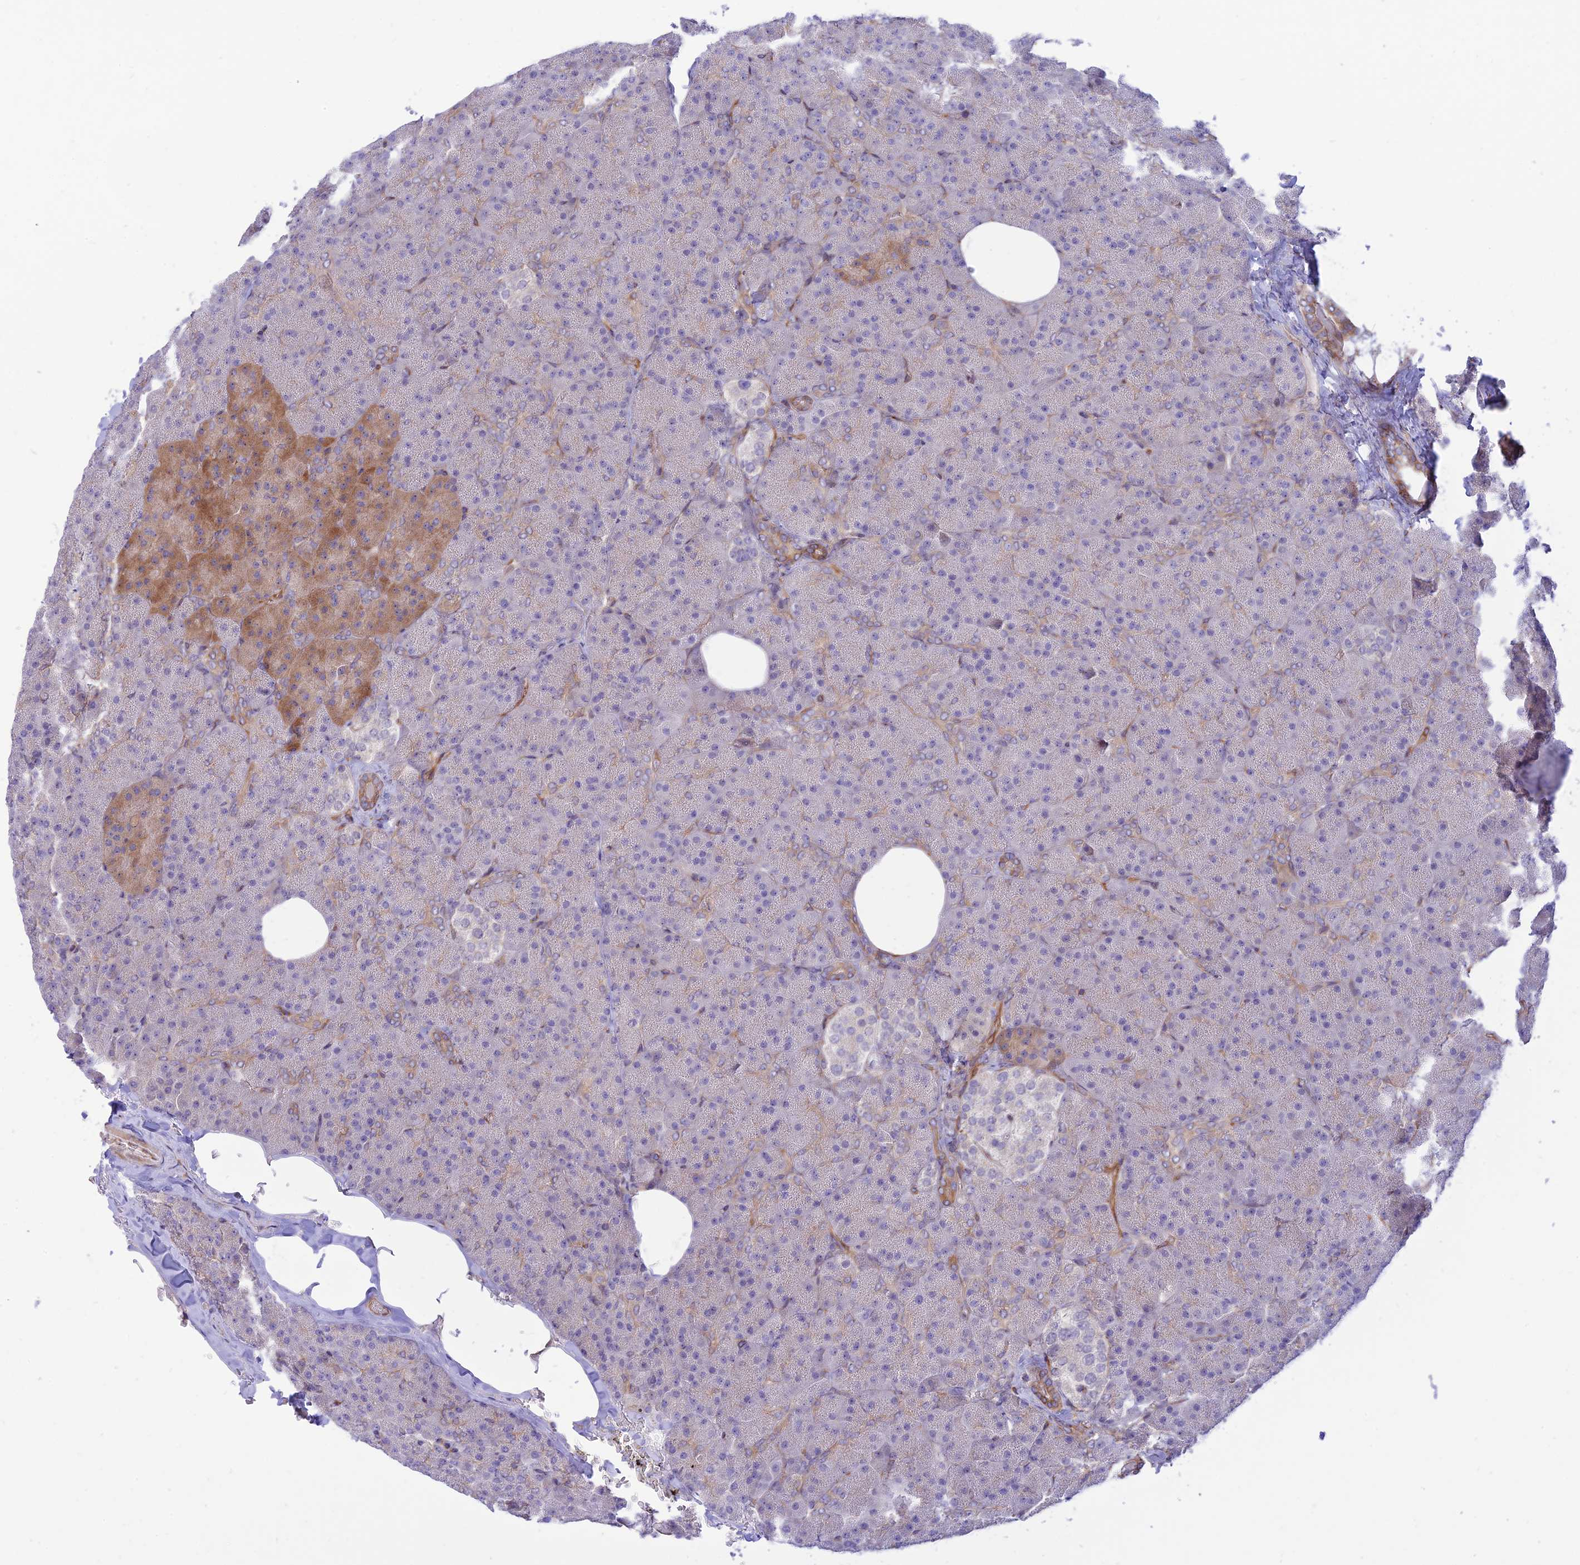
{"staining": {"intensity": "moderate", "quantity": "<25%", "location": "cytoplasmic/membranous"}, "tissue": "pancreas", "cell_type": "Exocrine glandular cells", "image_type": "normal", "snomed": [{"axis": "morphology", "description": "Normal tissue, NOS"}, {"axis": "topography", "description": "Pancreas"}], "caption": "A low amount of moderate cytoplasmic/membranous positivity is present in about <25% of exocrine glandular cells in unremarkable pancreas. (DAB IHC, brown staining for protein, blue staining for nuclei).", "gene": "KCNAB1", "patient": {"sex": "female", "age": 35}}